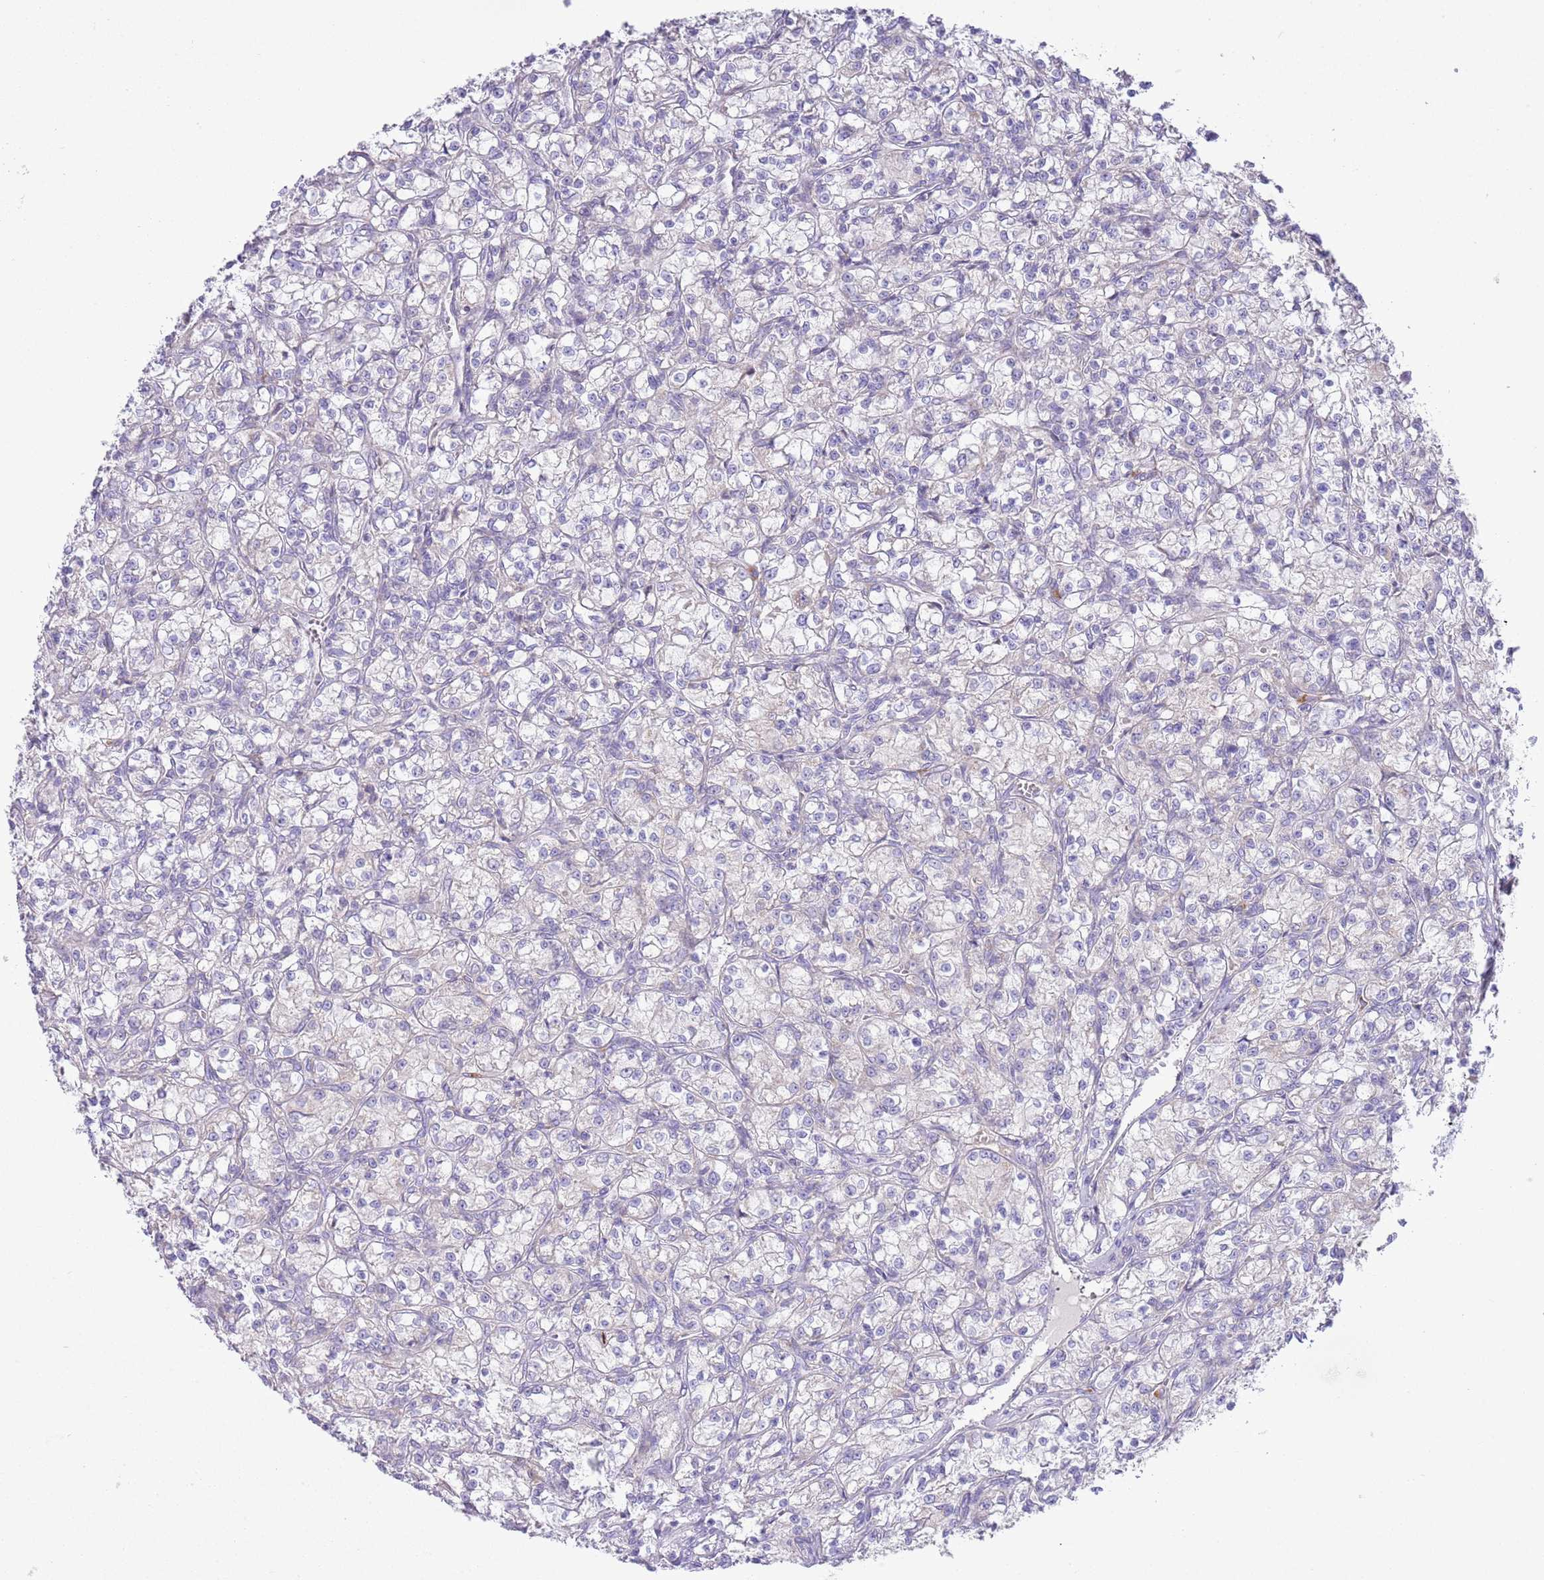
{"staining": {"intensity": "negative", "quantity": "none", "location": "none"}, "tissue": "renal cancer", "cell_type": "Tumor cells", "image_type": "cancer", "snomed": [{"axis": "morphology", "description": "Adenocarcinoma, NOS"}, {"axis": "topography", "description": "Kidney"}], "caption": "The IHC photomicrograph has no significant expression in tumor cells of renal cancer (adenocarcinoma) tissue.", "gene": "OAZ2", "patient": {"sex": "female", "age": 59}}